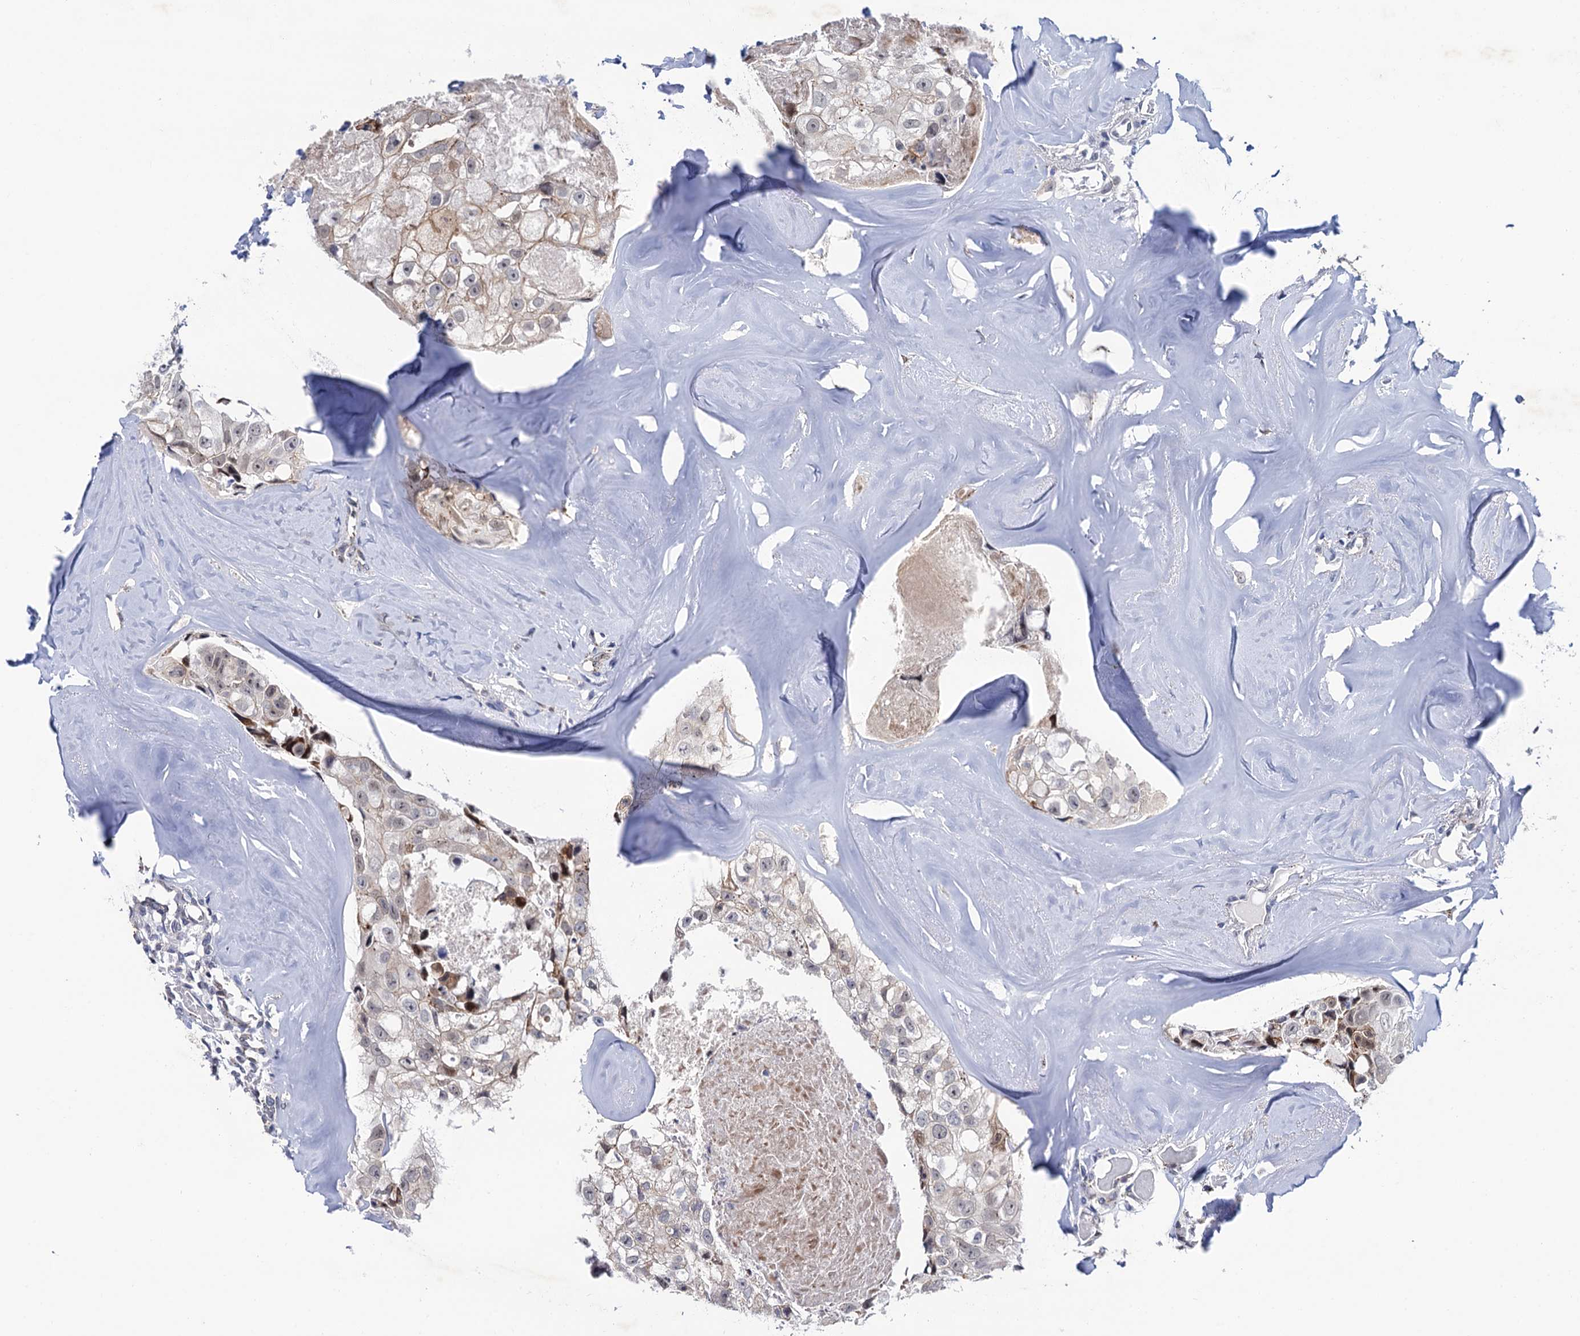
{"staining": {"intensity": "weak", "quantity": "<25%", "location": "cytoplasmic/membranous"}, "tissue": "head and neck cancer", "cell_type": "Tumor cells", "image_type": "cancer", "snomed": [{"axis": "morphology", "description": "Adenocarcinoma, NOS"}, {"axis": "morphology", "description": "Adenocarcinoma, metastatic, NOS"}, {"axis": "topography", "description": "Head-Neck"}], "caption": "High power microscopy micrograph of an IHC image of head and neck cancer, revealing no significant positivity in tumor cells.", "gene": "THAP2", "patient": {"sex": "male", "age": 75}}